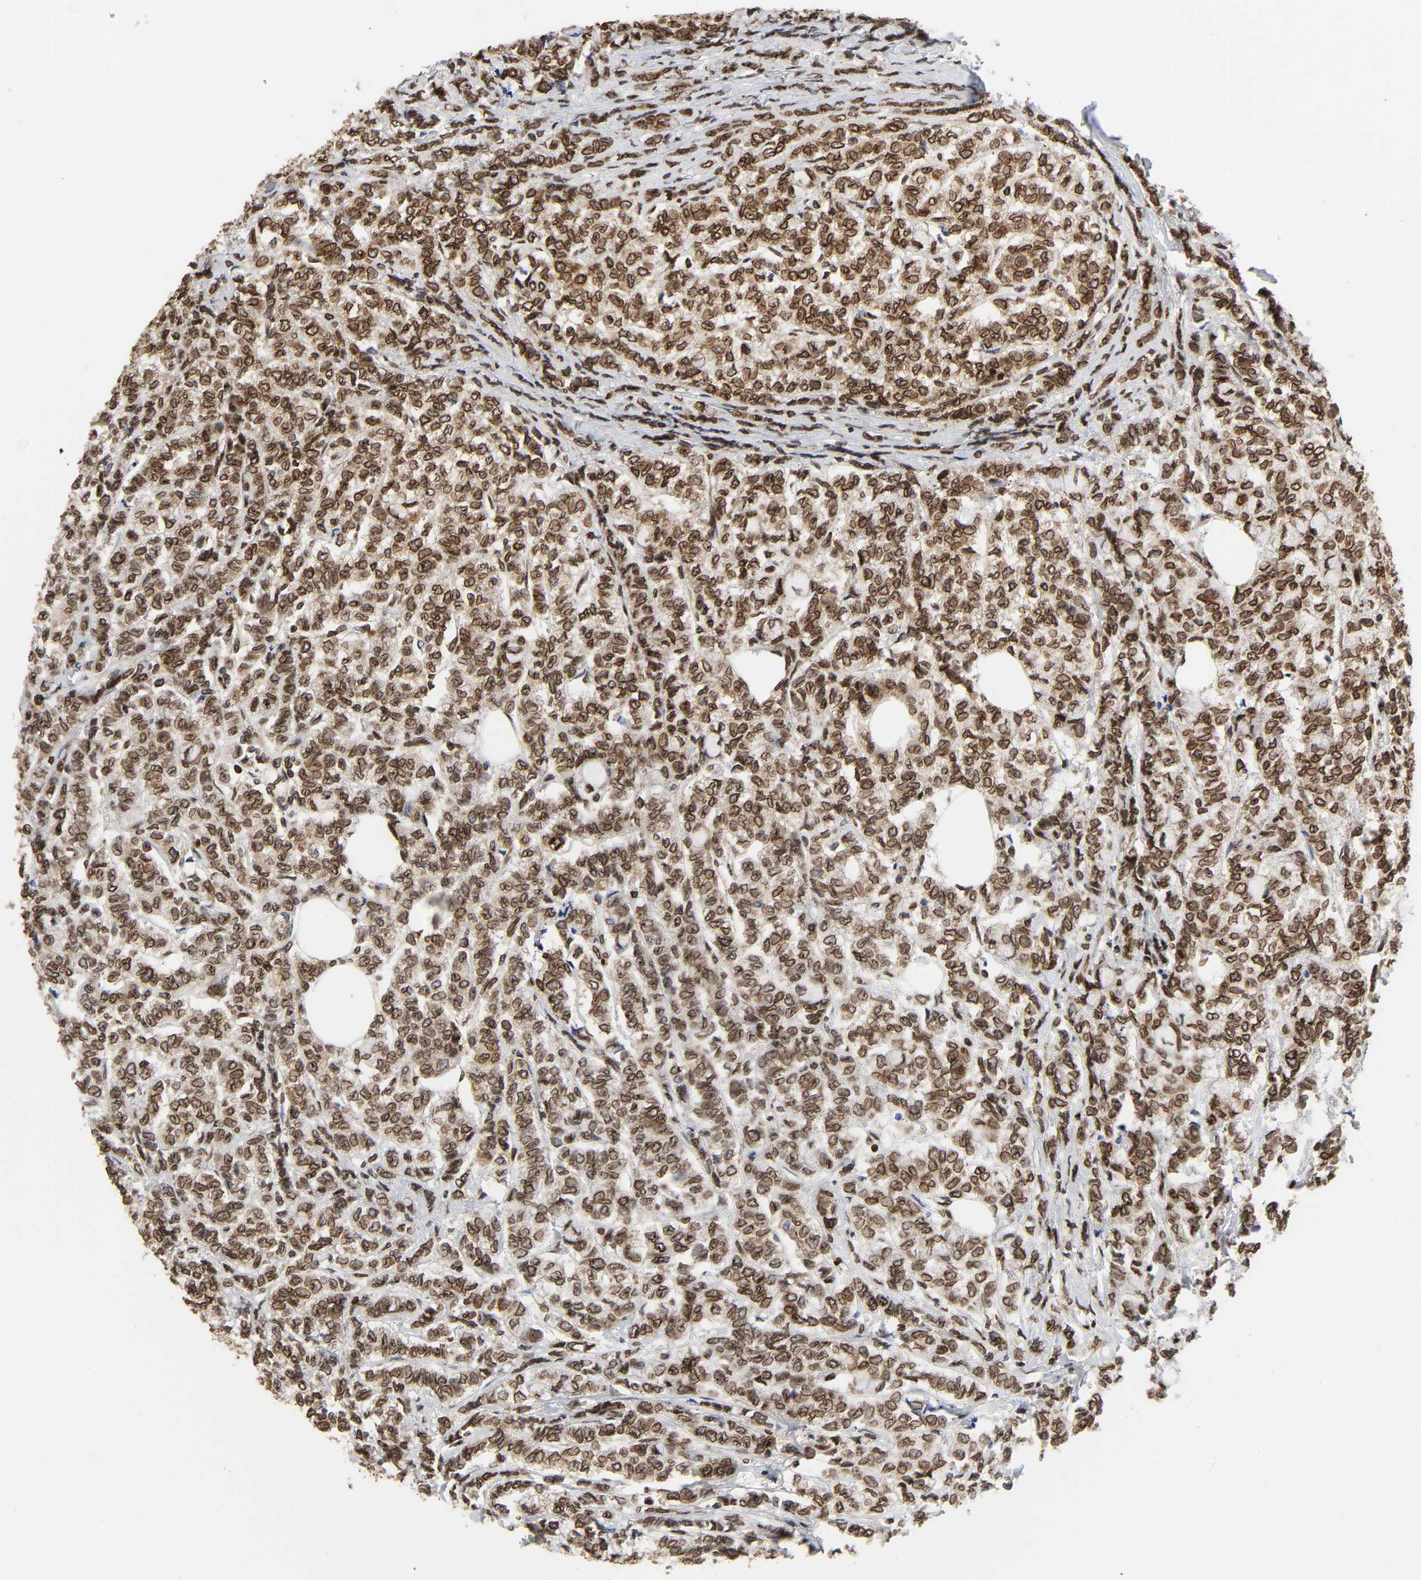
{"staining": {"intensity": "strong", "quantity": ">75%", "location": "cytoplasmic/membranous,nuclear"}, "tissue": "breast cancer", "cell_type": "Tumor cells", "image_type": "cancer", "snomed": [{"axis": "morphology", "description": "Lobular carcinoma"}, {"axis": "topography", "description": "Breast"}], "caption": "Brown immunohistochemical staining in human breast cancer exhibits strong cytoplasmic/membranous and nuclear staining in about >75% of tumor cells.", "gene": "RANGAP1", "patient": {"sex": "female", "age": 60}}